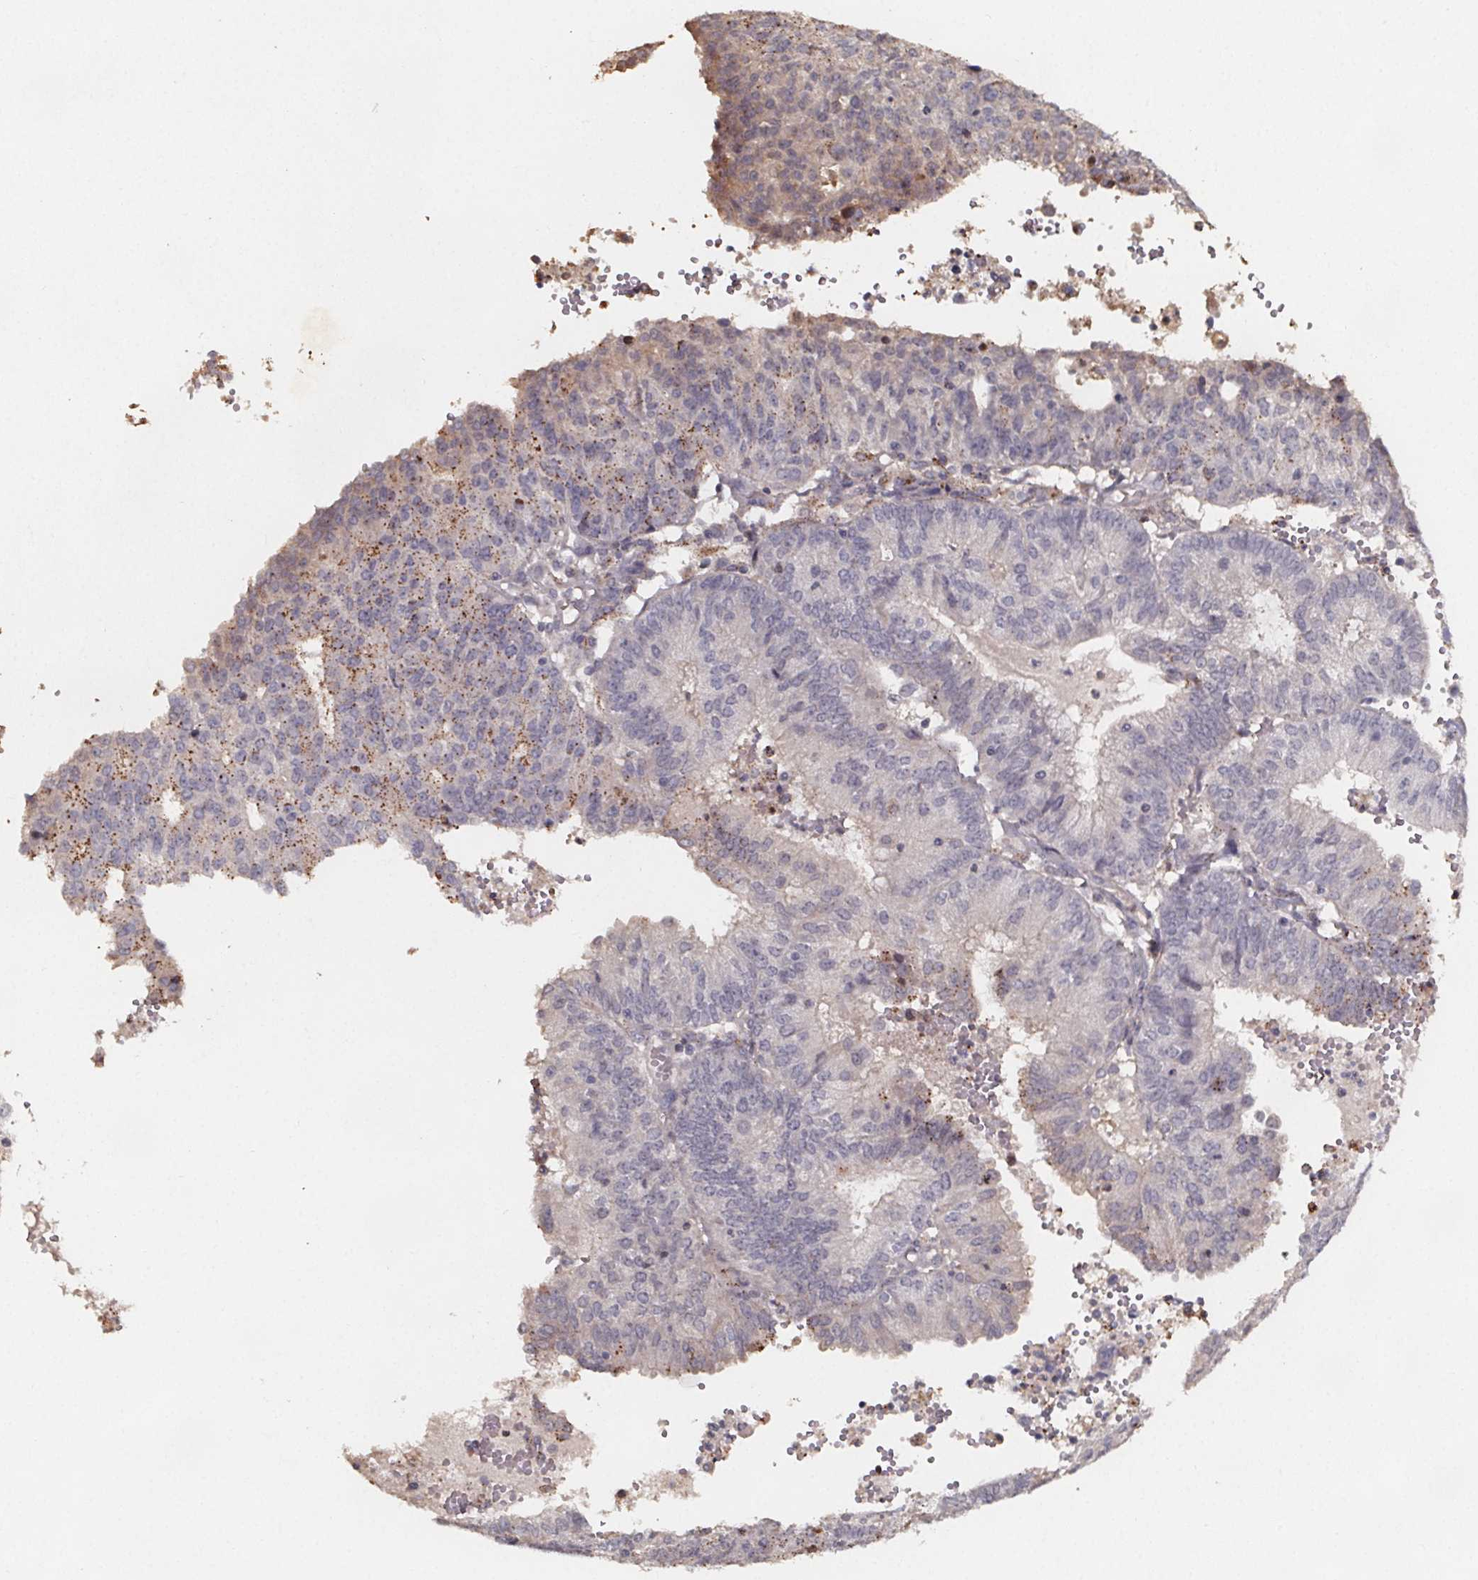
{"staining": {"intensity": "weak", "quantity": "<25%", "location": "cytoplasmic/membranous"}, "tissue": "endometrial cancer", "cell_type": "Tumor cells", "image_type": "cancer", "snomed": [{"axis": "morphology", "description": "Adenocarcinoma, NOS"}, {"axis": "topography", "description": "Endometrium"}], "caption": "DAB (3,3'-diaminobenzidine) immunohistochemical staining of endometrial cancer (adenocarcinoma) shows no significant expression in tumor cells.", "gene": "ZNF879", "patient": {"sex": "female", "age": 82}}